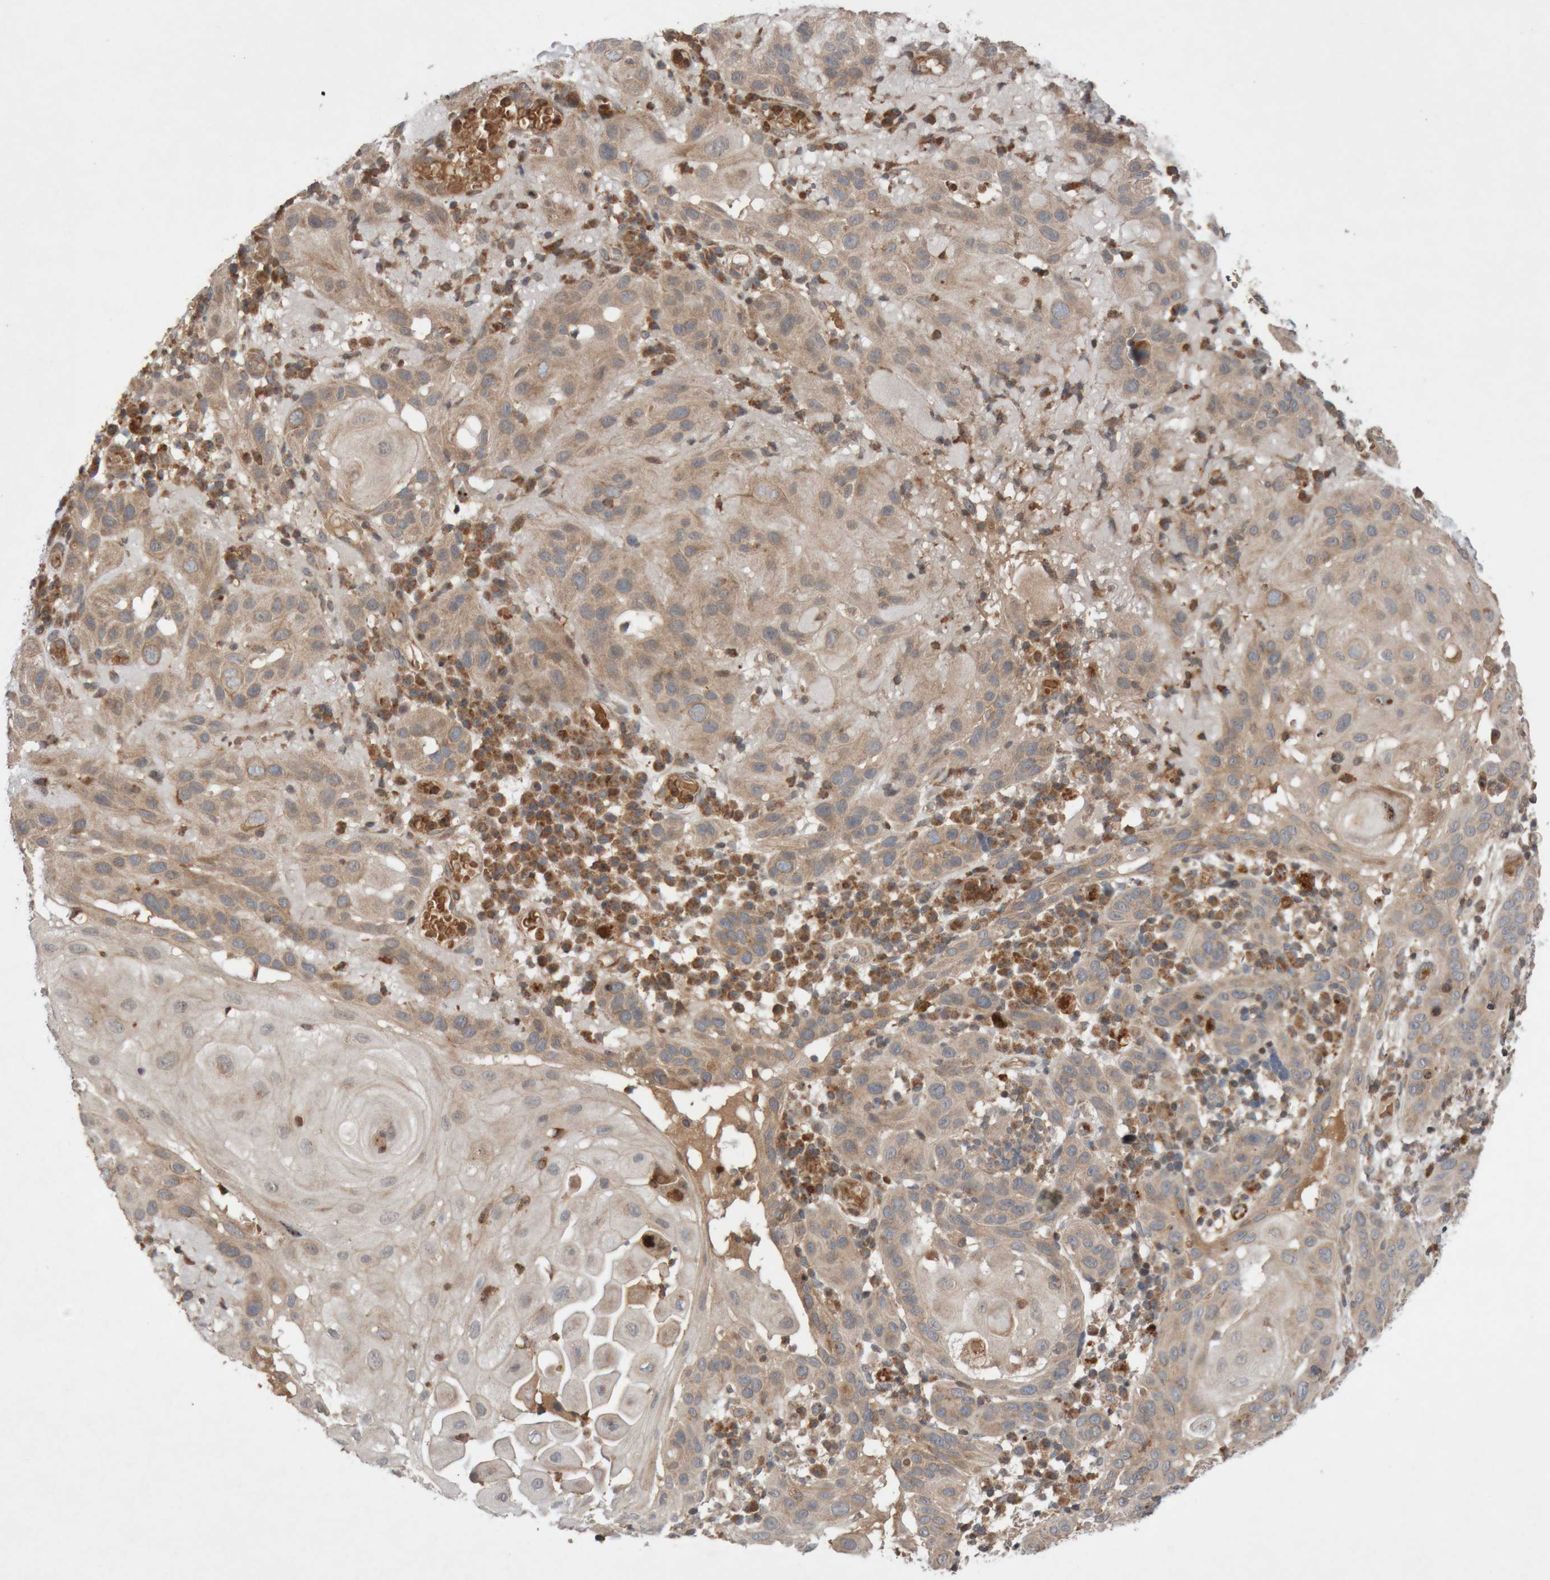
{"staining": {"intensity": "weak", "quantity": "25%-75%", "location": "cytoplasmic/membranous"}, "tissue": "skin cancer", "cell_type": "Tumor cells", "image_type": "cancer", "snomed": [{"axis": "morphology", "description": "Normal tissue, NOS"}, {"axis": "morphology", "description": "Squamous cell carcinoma, NOS"}, {"axis": "topography", "description": "Skin"}], "caption": "The image exhibits a brown stain indicating the presence of a protein in the cytoplasmic/membranous of tumor cells in skin squamous cell carcinoma.", "gene": "KIF21B", "patient": {"sex": "female", "age": 96}}